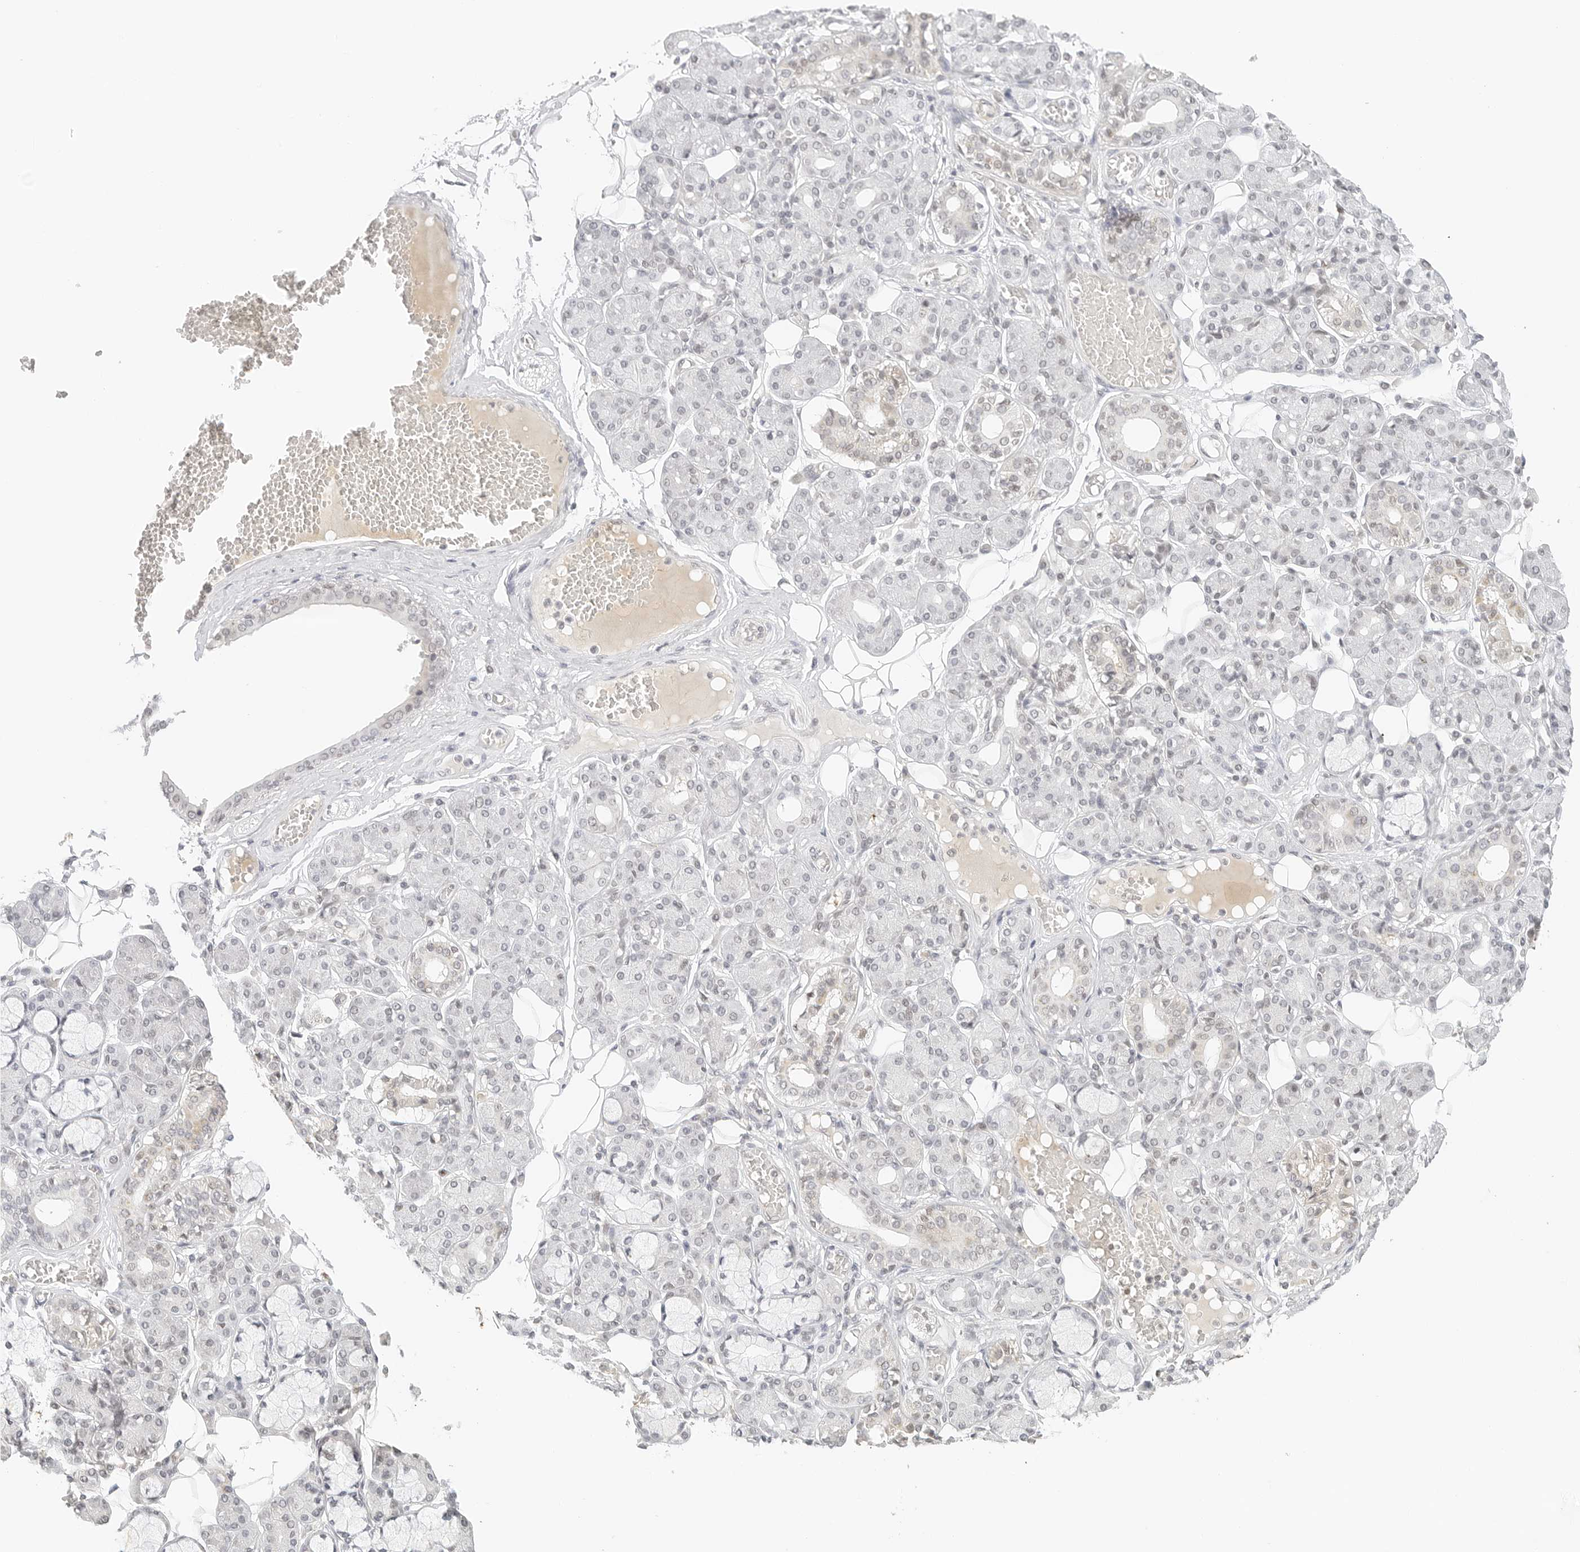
{"staining": {"intensity": "weak", "quantity": "<25%", "location": "nuclear"}, "tissue": "salivary gland", "cell_type": "Glandular cells", "image_type": "normal", "snomed": [{"axis": "morphology", "description": "Normal tissue, NOS"}, {"axis": "topography", "description": "Salivary gland"}], "caption": "IHC micrograph of unremarkable human salivary gland stained for a protein (brown), which reveals no staining in glandular cells.", "gene": "NEO1", "patient": {"sex": "male", "age": 63}}